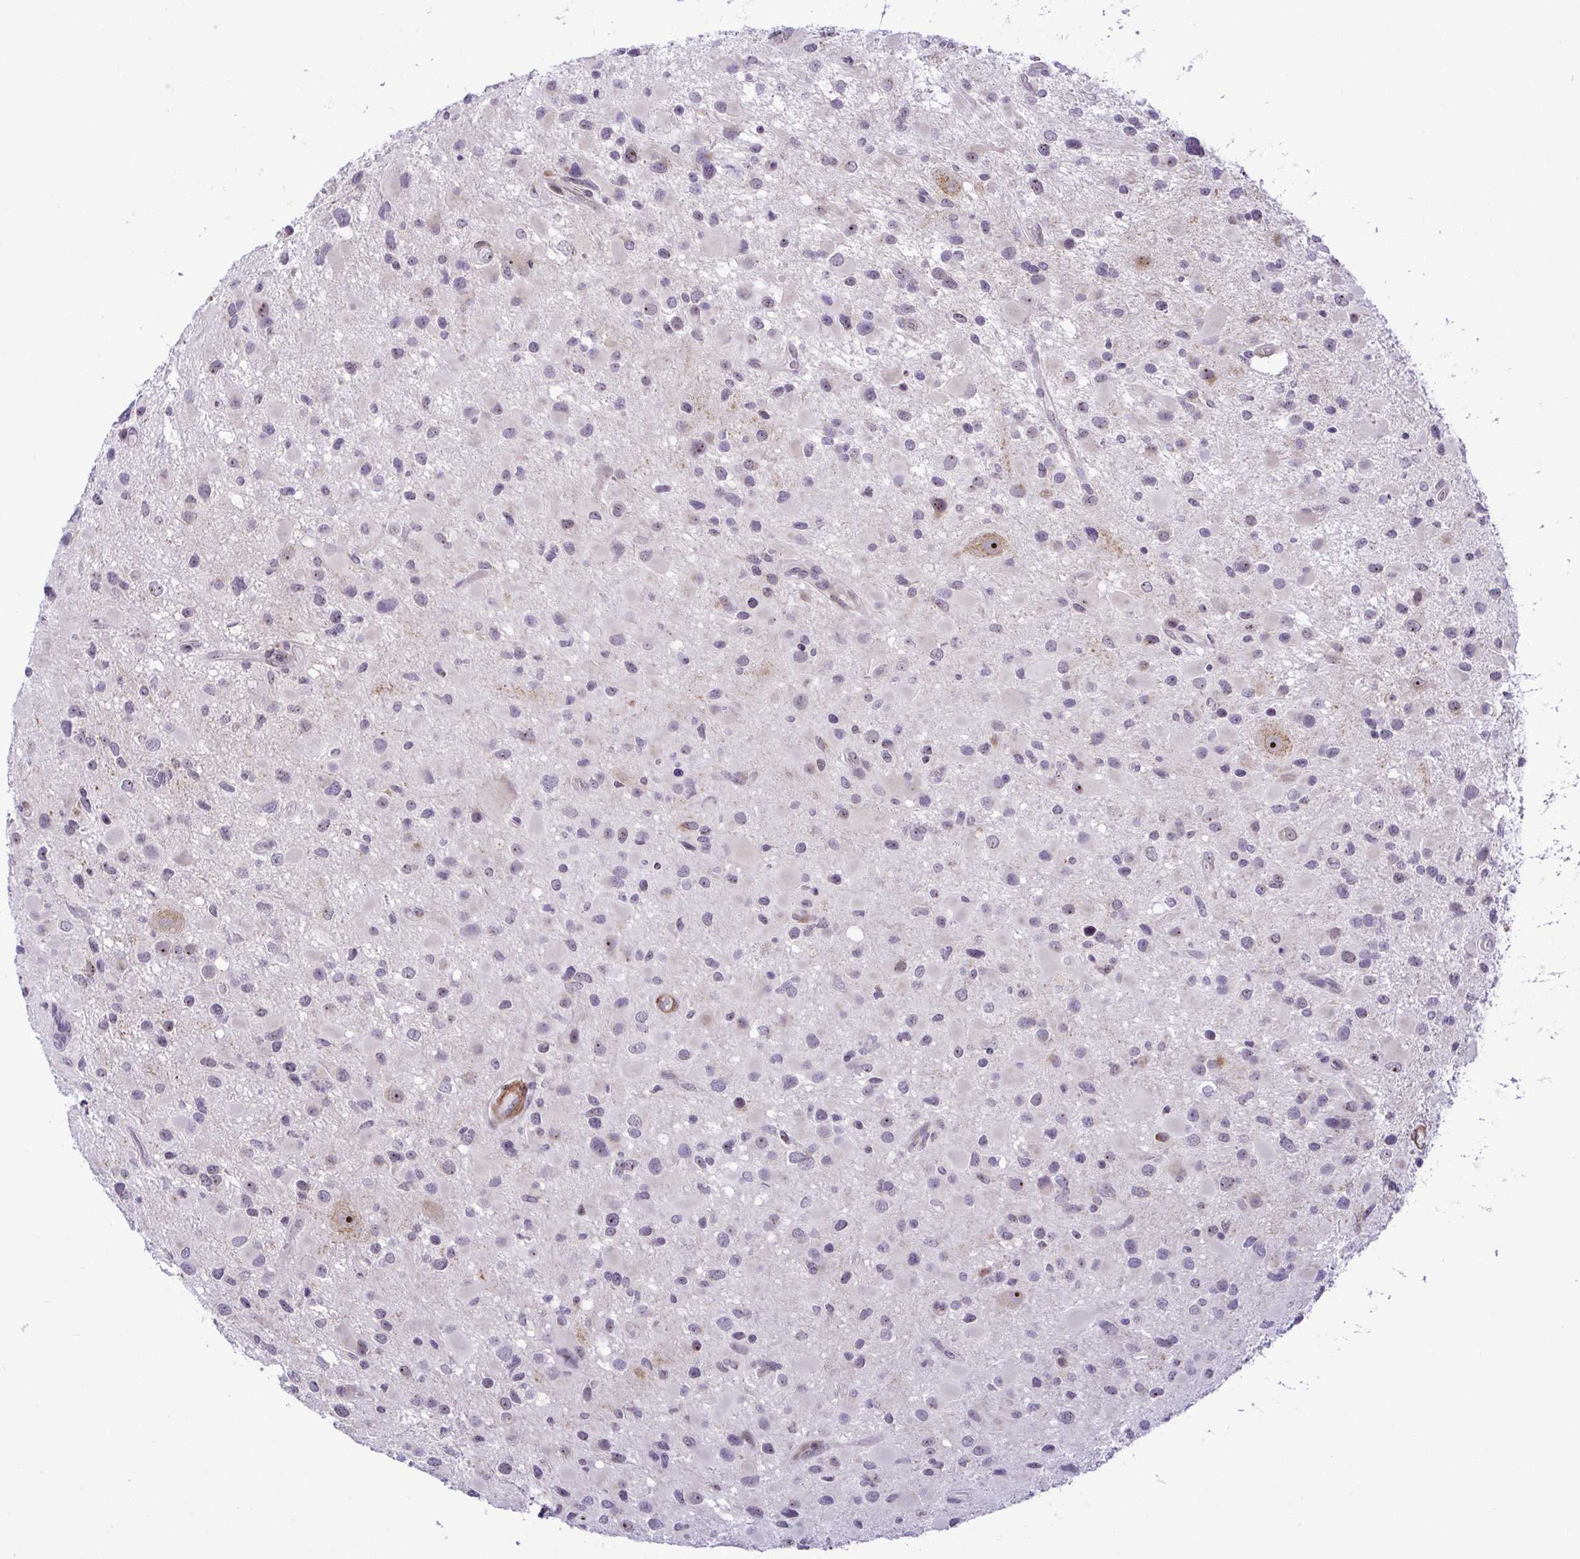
{"staining": {"intensity": "weak", "quantity": "<25%", "location": "nuclear"}, "tissue": "glioma", "cell_type": "Tumor cells", "image_type": "cancer", "snomed": [{"axis": "morphology", "description": "Glioma, malignant, Low grade"}, {"axis": "topography", "description": "Brain"}], "caption": "Immunohistochemistry image of human malignant low-grade glioma stained for a protein (brown), which displays no positivity in tumor cells. Brightfield microscopy of immunohistochemistry stained with DAB (3,3'-diaminobenzidine) (brown) and hematoxylin (blue), captured at high magnification.", "gene": "RSL24D1", "patient": {"sex": "female", "age": 32}}